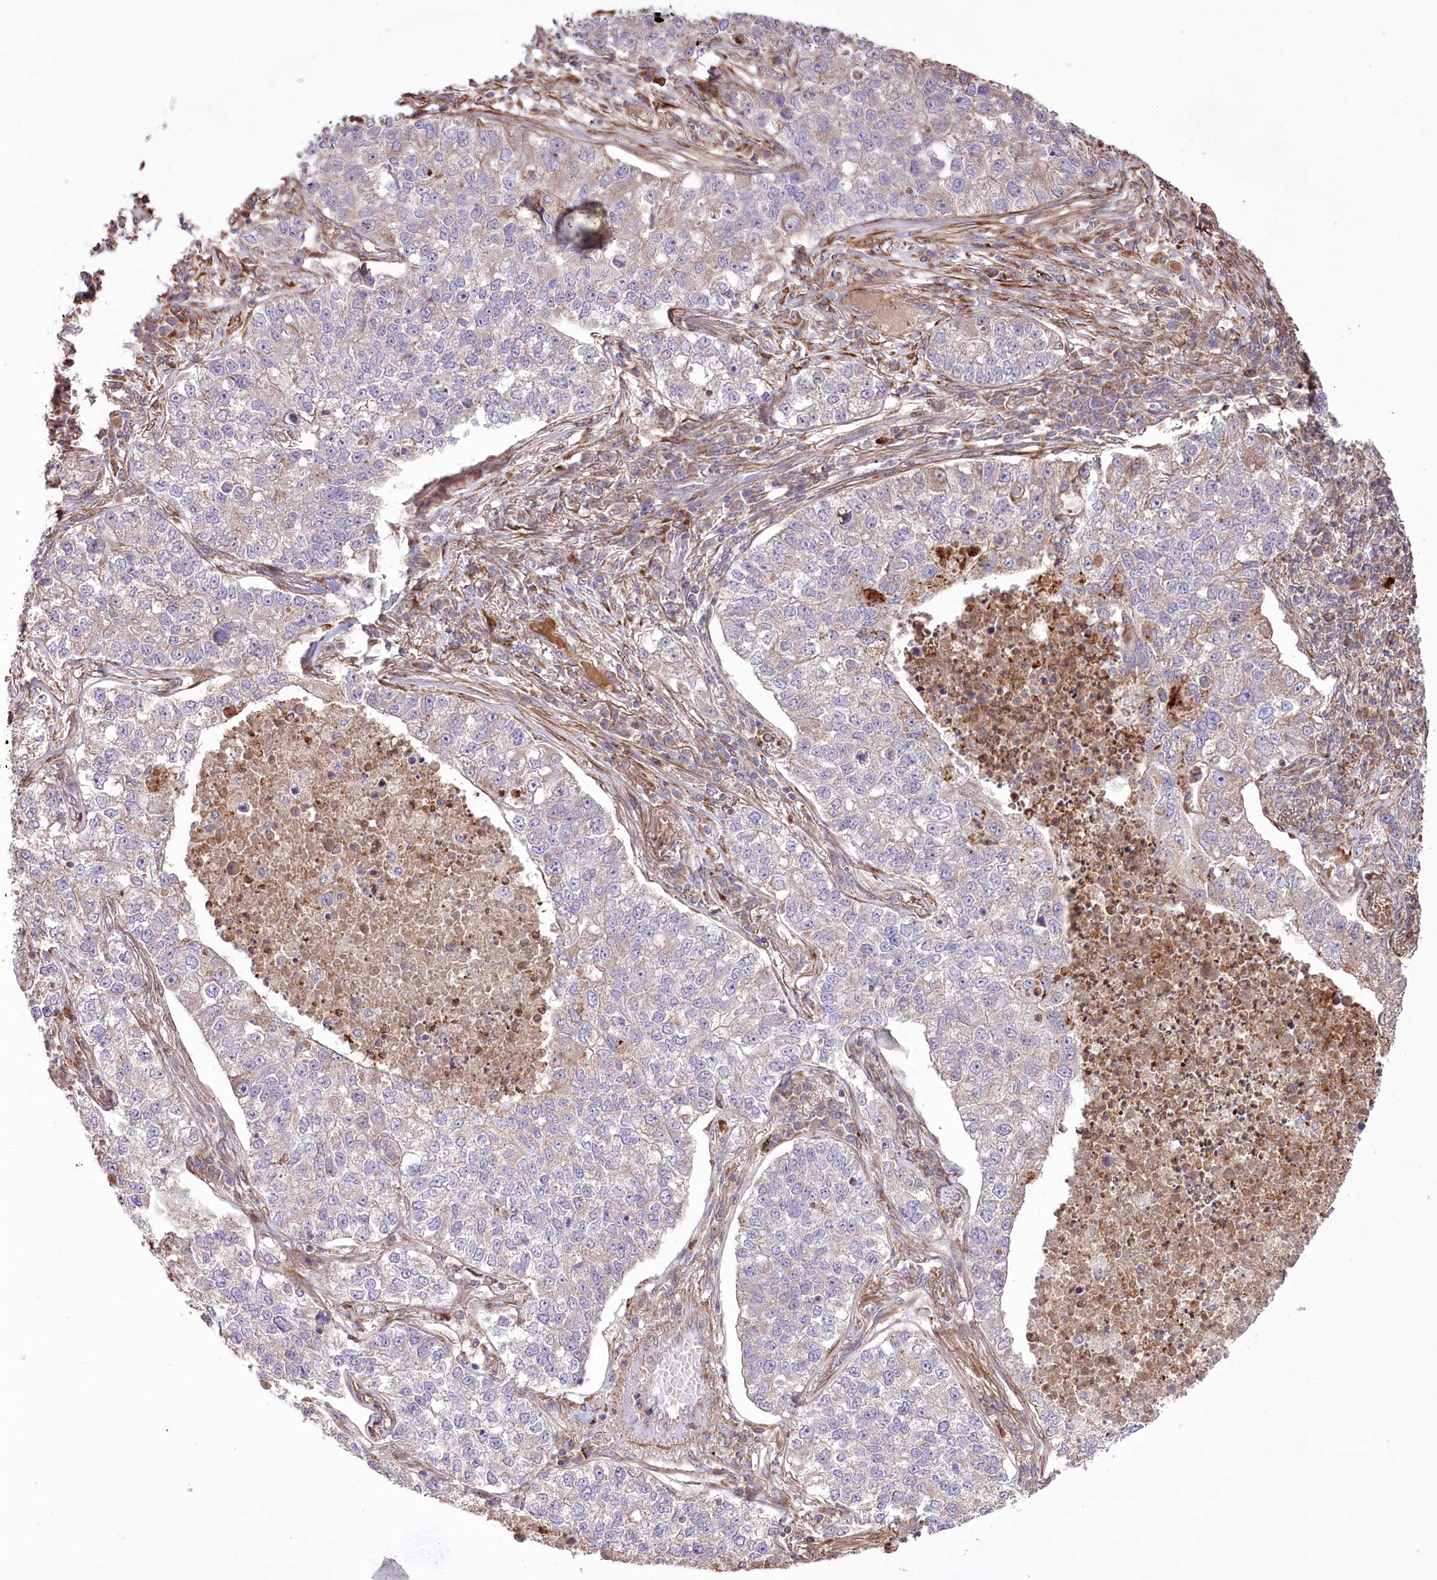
{"staining": {"intensity": "weak", "quantity": "<25%", "location": "cytoplasmic/membranous"}, "tissue": "lung cancer", "cell_type": "Tumor cells", "image_type": "cancer", "snomed": [{"axis": "morphology", "description": "Adenocarcinoma, NOS"}, {"axis": "topography", "description": "Lung"}], "caption": "Lung cancer (adenocarcinoma) stained for a protein using immunohistochemistry exhibits no staining tumor cells.", "gene": "RNF24", "patient": {"sex": "male", "age": 49}}